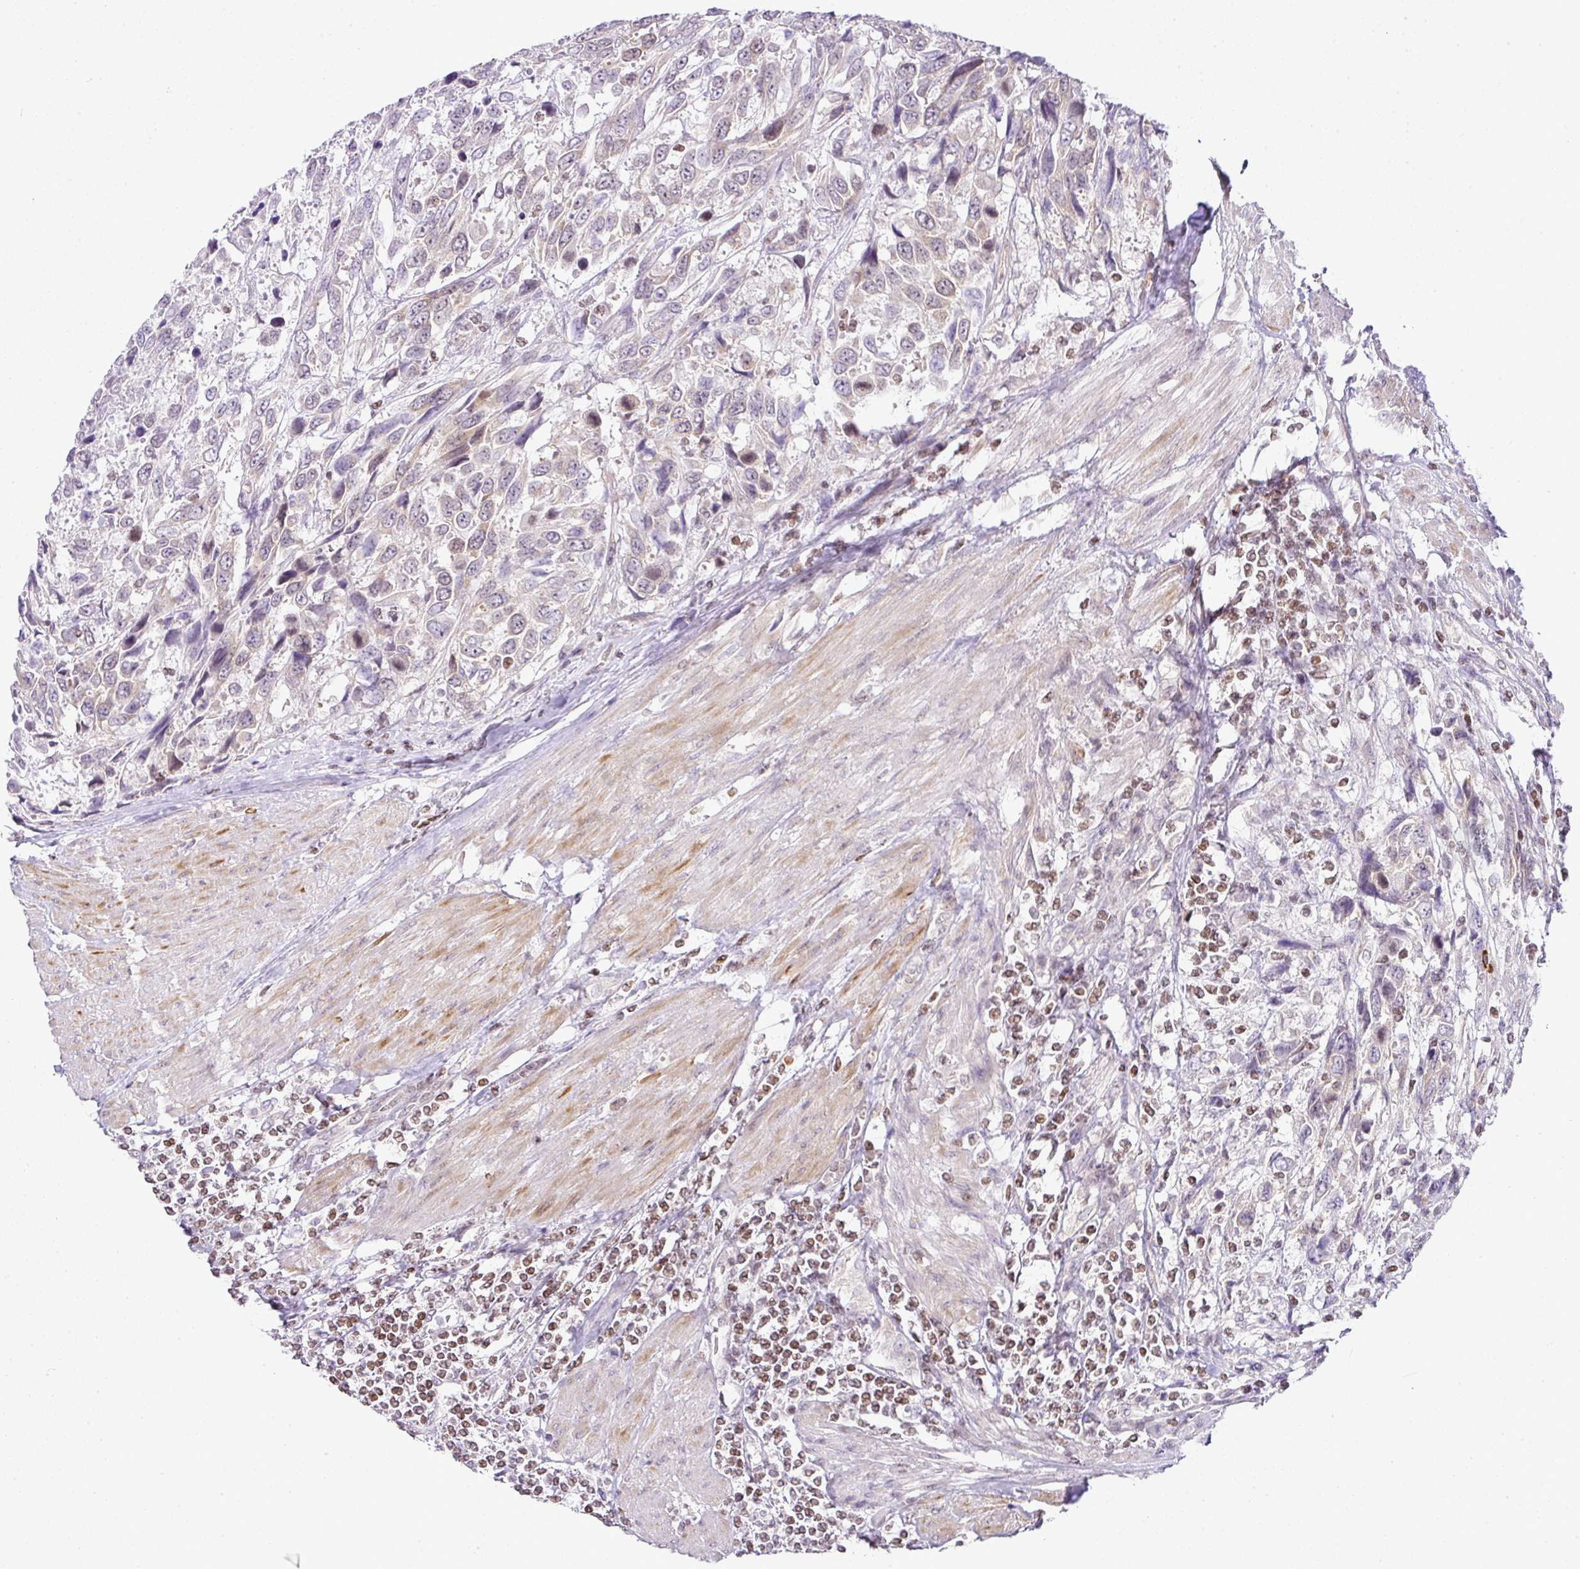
{"staining": {"intensity": "negative", "quantity": "none", "location": "none"}, "tissue": "urothelial cancer", "cell_type": "Tumor cells", "image_type": "cancer", "snomed": [{"axis": "morphology", "description": "Urothelial carcinoma, High grade"}, {"axis": "topography", "description": "Urinary bladder"}], "caption": "Immunohistochemical staining of human urothelial cancer exhibits no significant staining in tumor cells.", "gene": "FAM32A", "patient": {"sex": "female", "age": 70}}